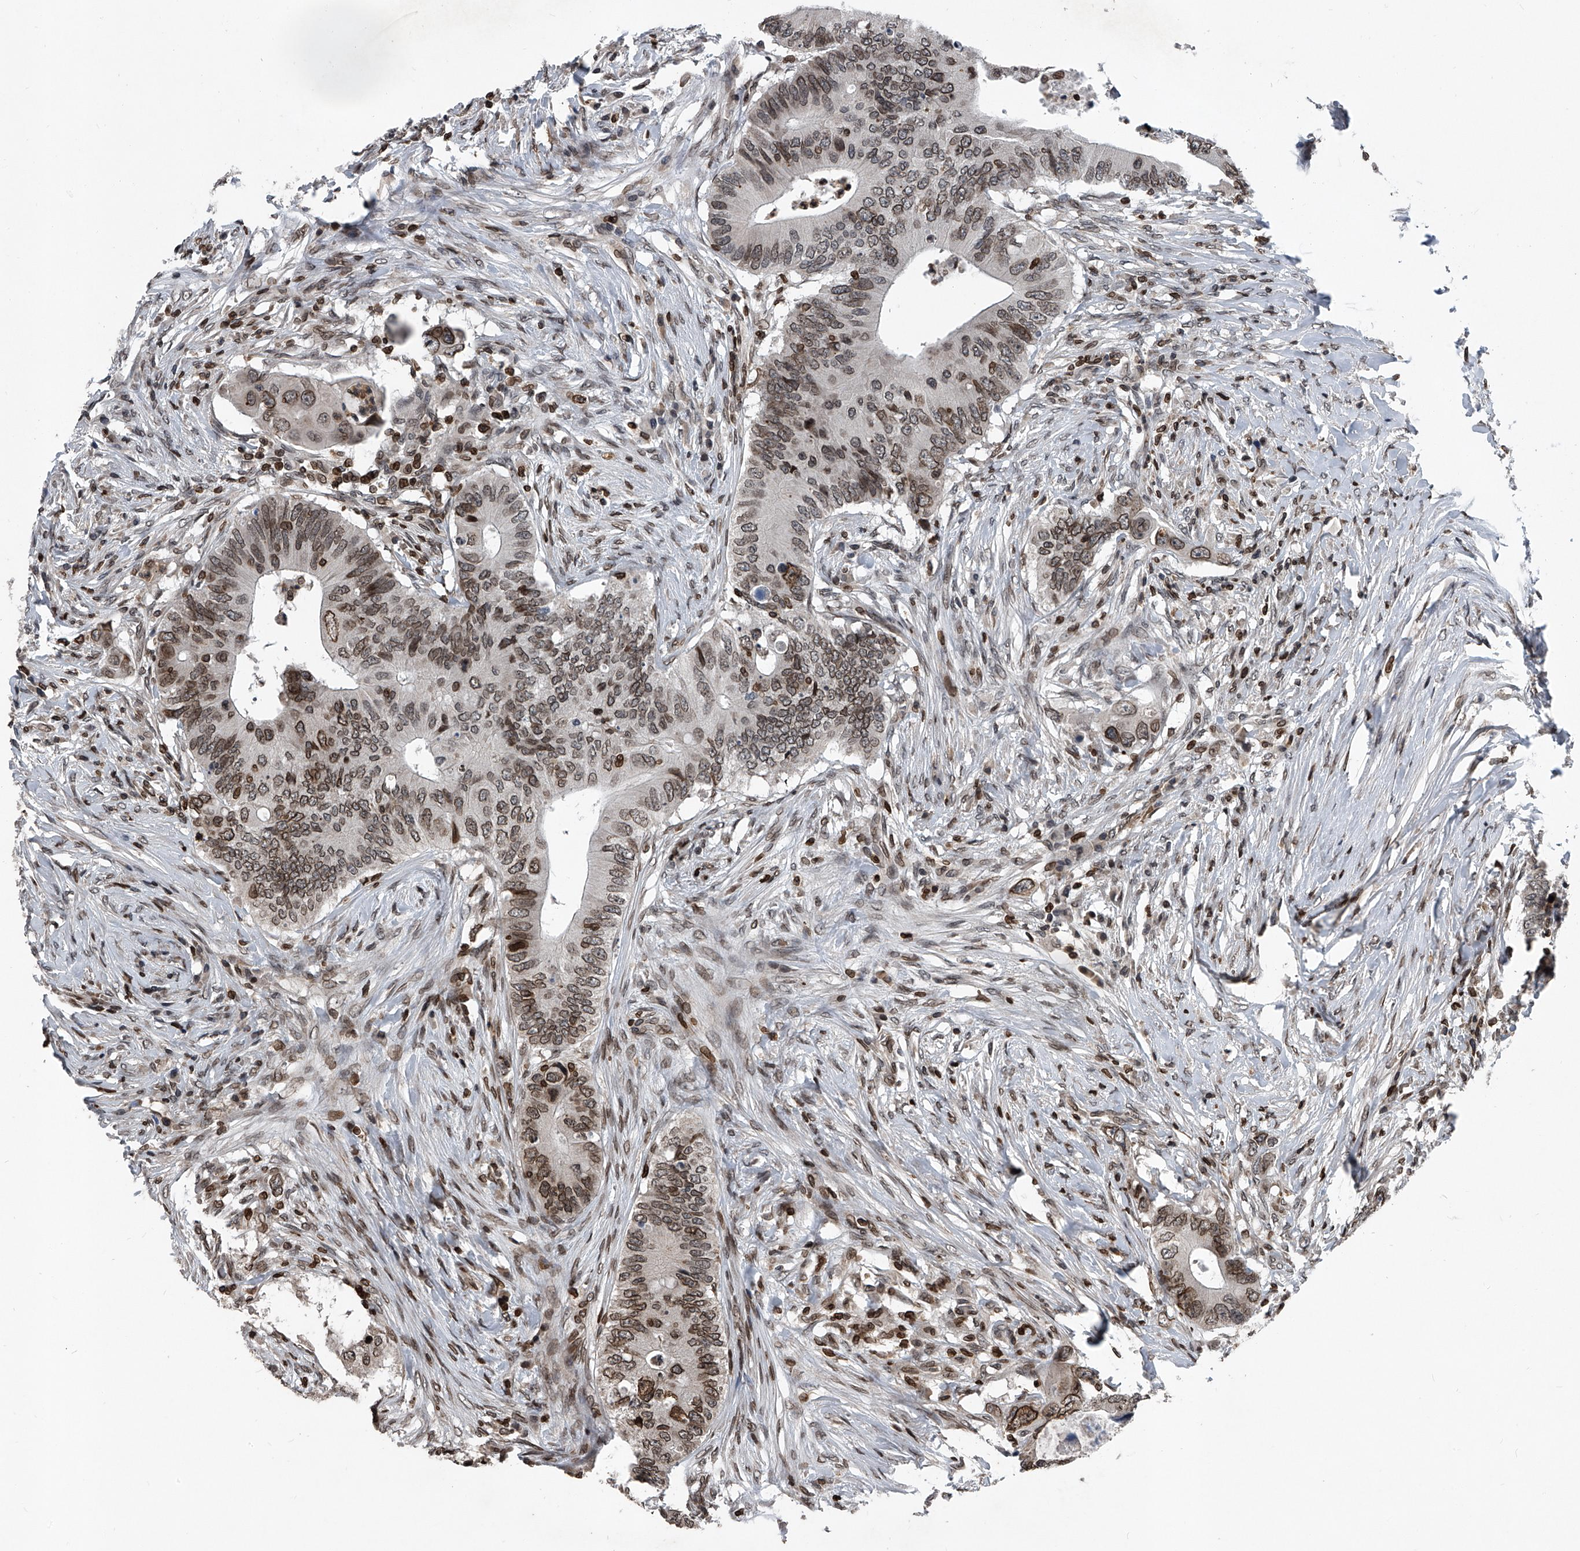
{"staining": {"intensity": "moderate", "quantity": ">75%", "location": "cytoplasmic/membranous,nuclear"}, "tissue": "colorectal cancer", "cell_type": "Tumor cells", "image_type": "cancer", "snomed": [{"axis": "morphology", "description": "Adenocarcinoma, NOS"}, {"axis": "topography", "description": "Colon"}], "caption": "DAB (3,3'-diaminobenzidine) immunohistochemical staining of colorectal cancer (adenocarcinoma) displays moderate cytoplasmic/membranous and nuclear protein staining in approximately >75% of tumor cells.", "gene": "PHF20", "patient": {"sex": "male", "age": 71}}